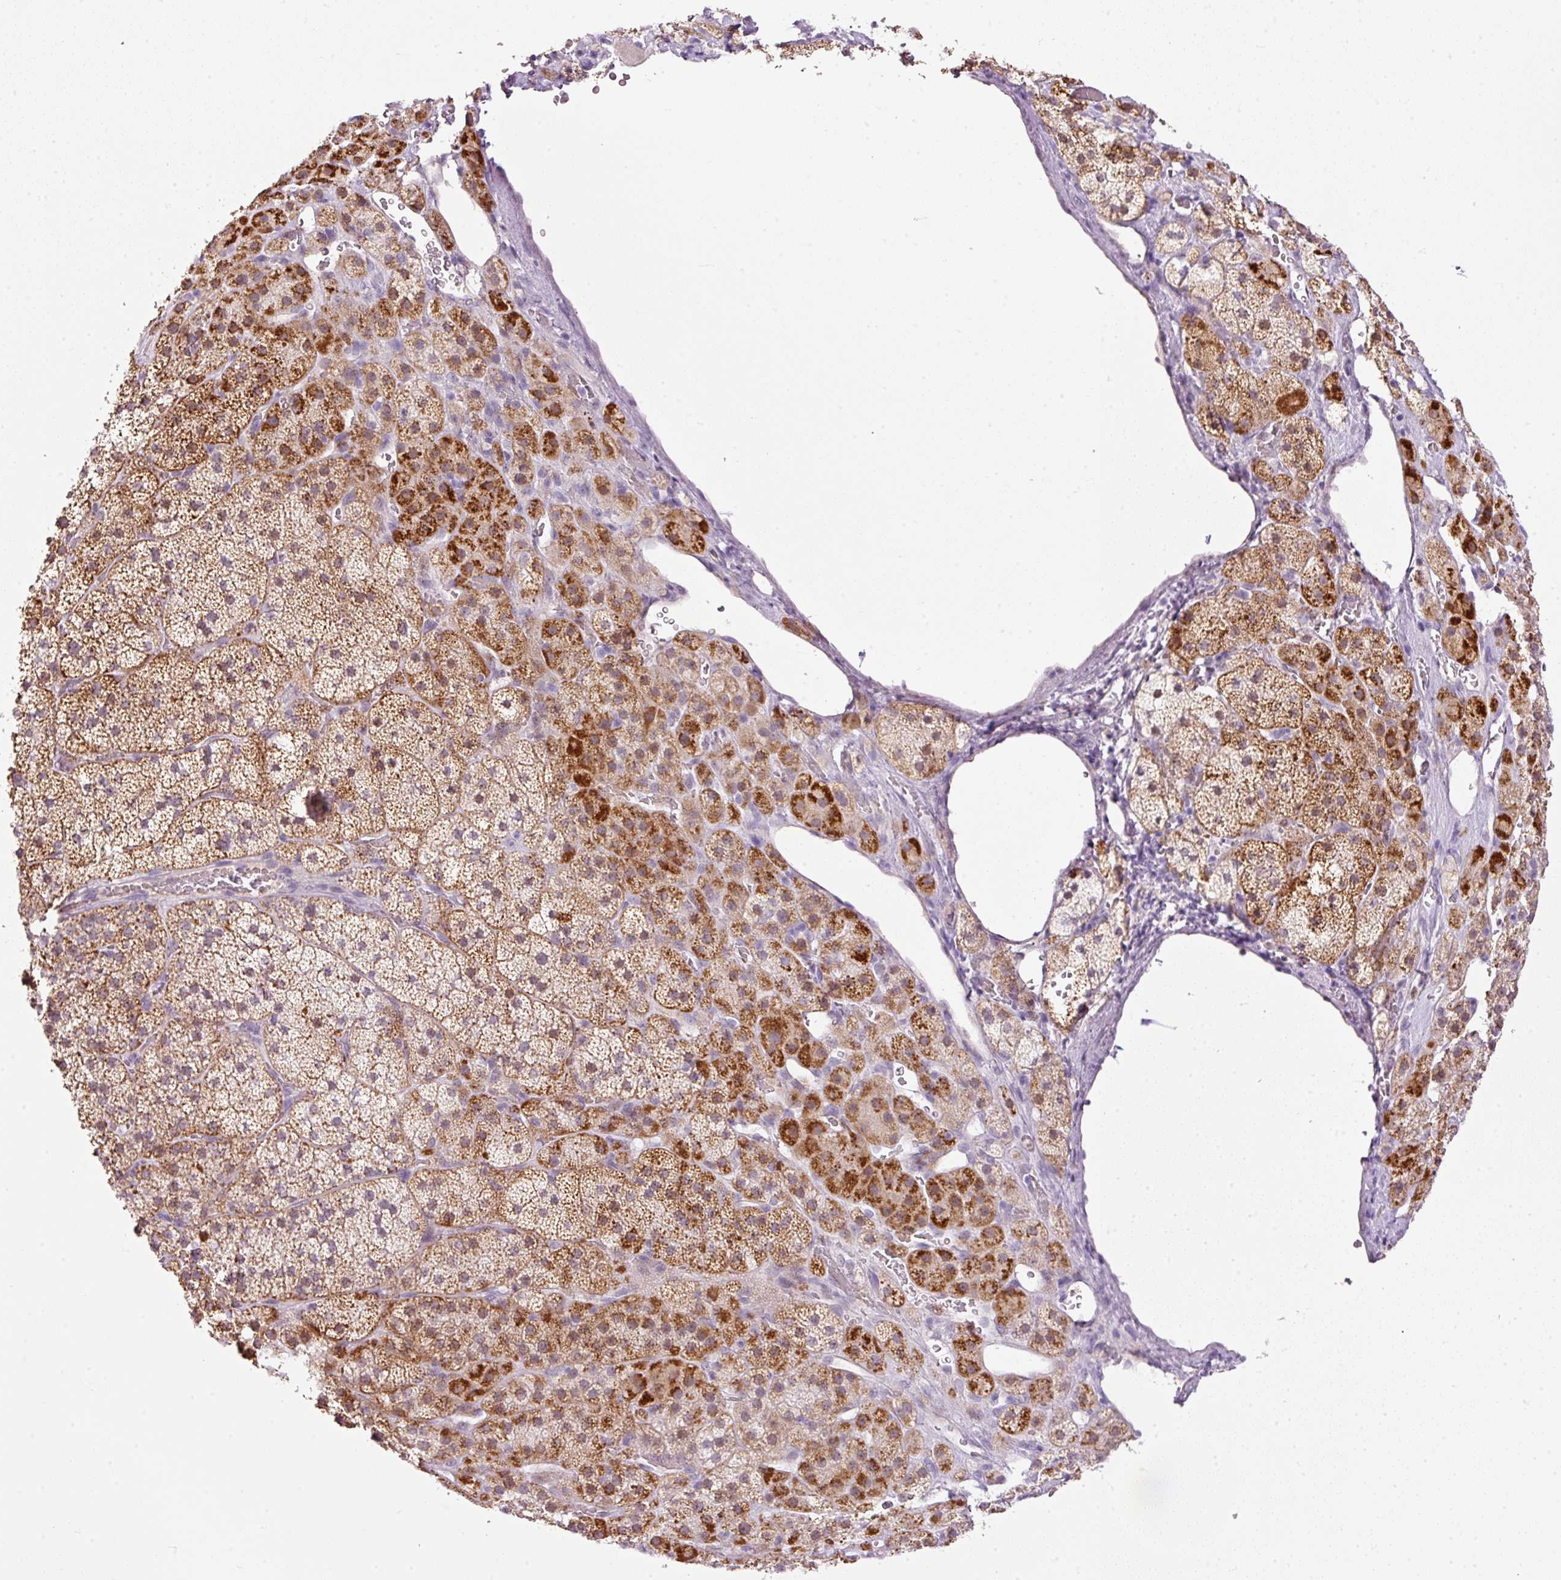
{"staining": {"intensity": "strong", "quantity": "25%-75%", "location": "cytoplasmic/membranous"}, "tissue": "adrenal gland", "cell_type": "Glandular cells", "image_type": "normal", "snomed": [{"axis": "morphology", "description": "Normal tissue, NOS"}, {"axis": "topography", "description": "Adrenal gland"}], "caption": "Immunohistochemistry histopathology image of normal adrenal gland: human adrenal gland stained using IHC displays high levels of strong protein expression localized specifically in the cytoplasmic/membranous of glandular cells, appearing as a cytoplasmic/membranous brown color.", "gene": "KPNA2", "patient": {"sex": "male", "age": 57}}